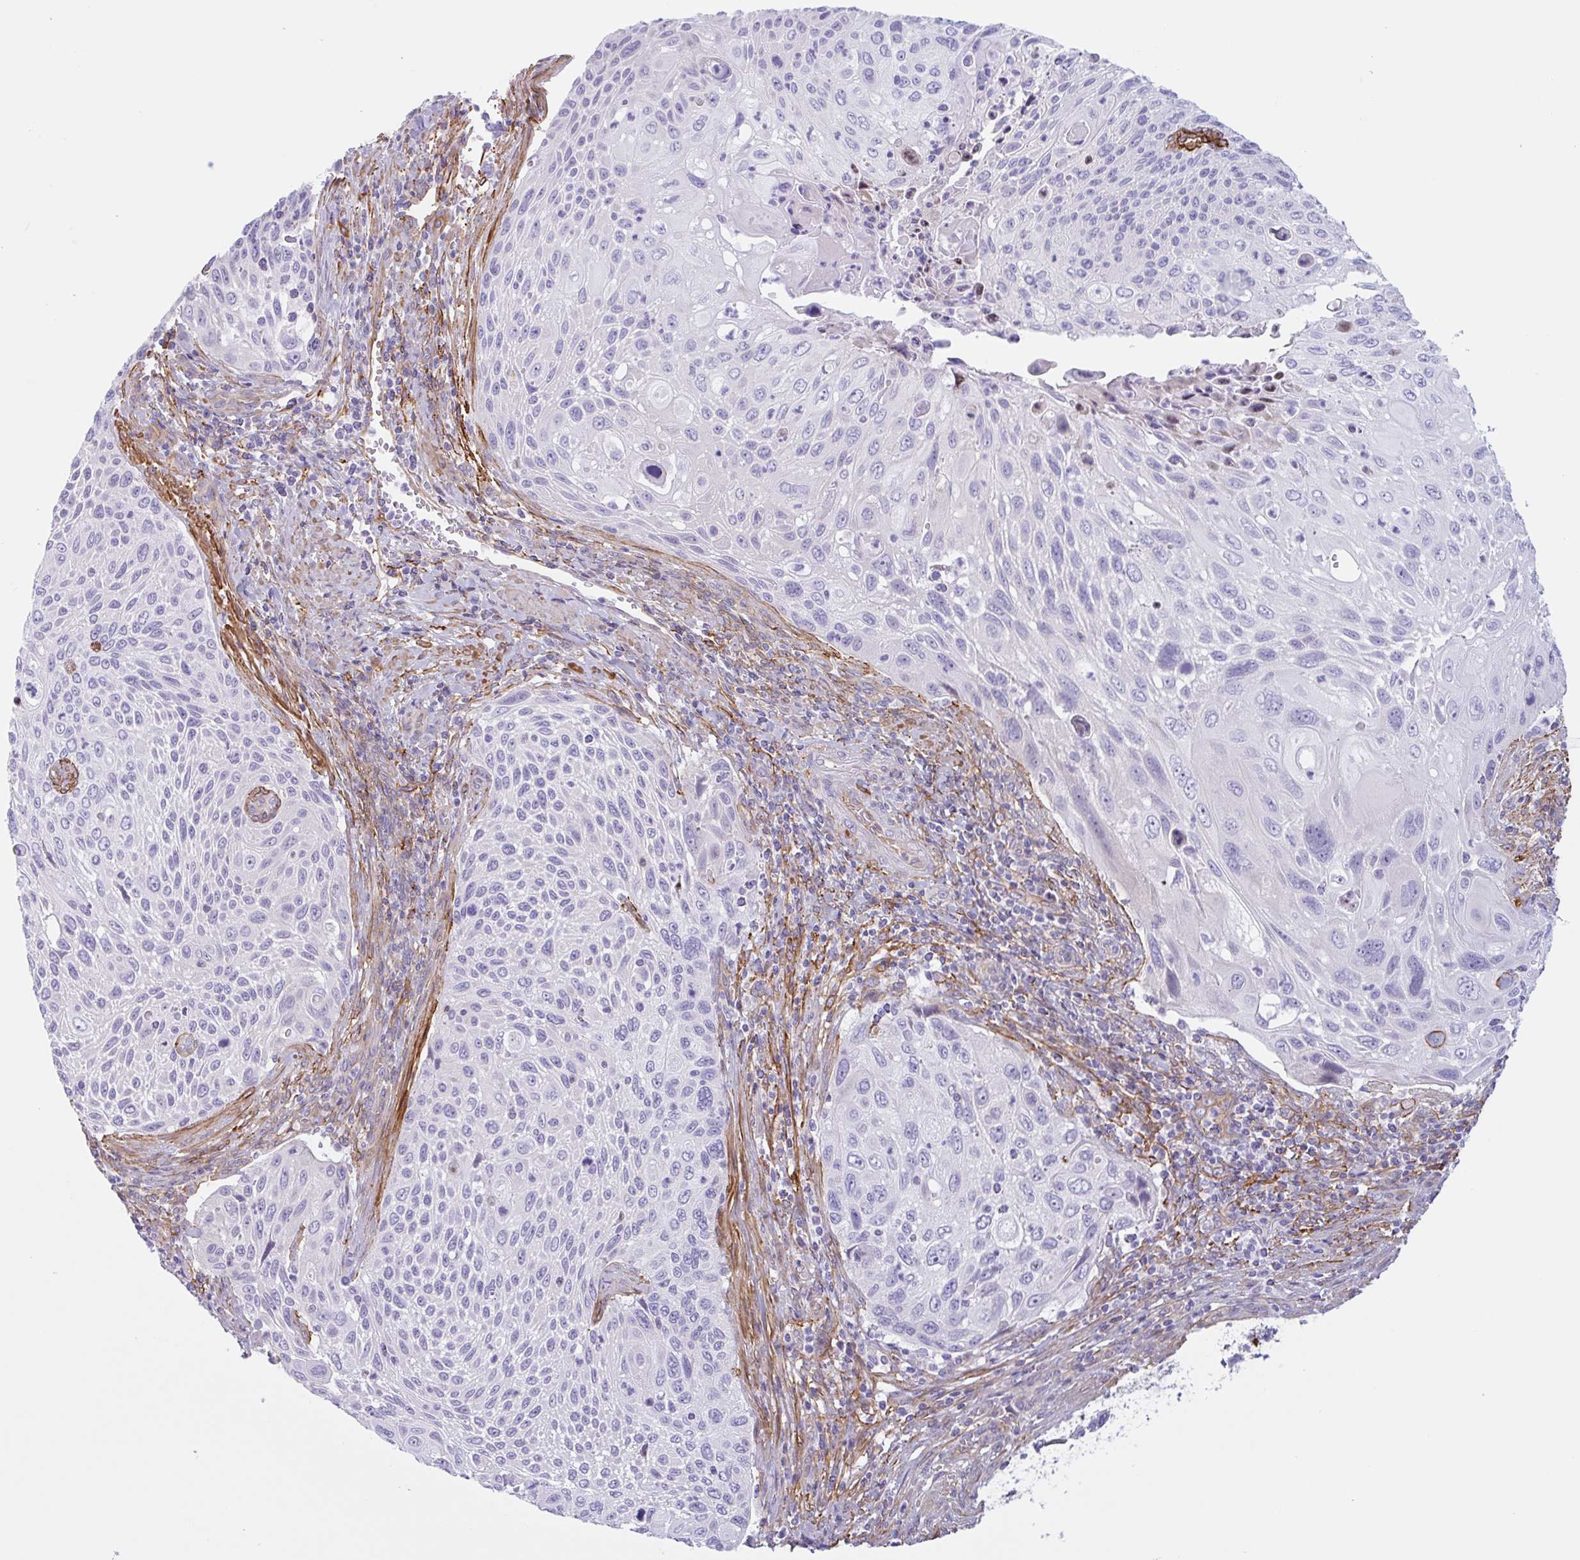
{"staining": {"intensity": "negative", "quantity": "none", "location": "none"}, "tissue": "cervical cancer", "cell_type": "Tumor cells", "image_type": "cancer", "snomed": [{"axis": "morphology", "description": "Squamous cell carcinoma, NOS"}, {"axis": "topography", "description": "Cervix"}], "caption": "This is a micrograph of immunohistochemistry staining of cervical cancer, which shows no positivity in tumor cells.", "gene": "MYH10", "patient": {"sex": "female", "age": 70}}